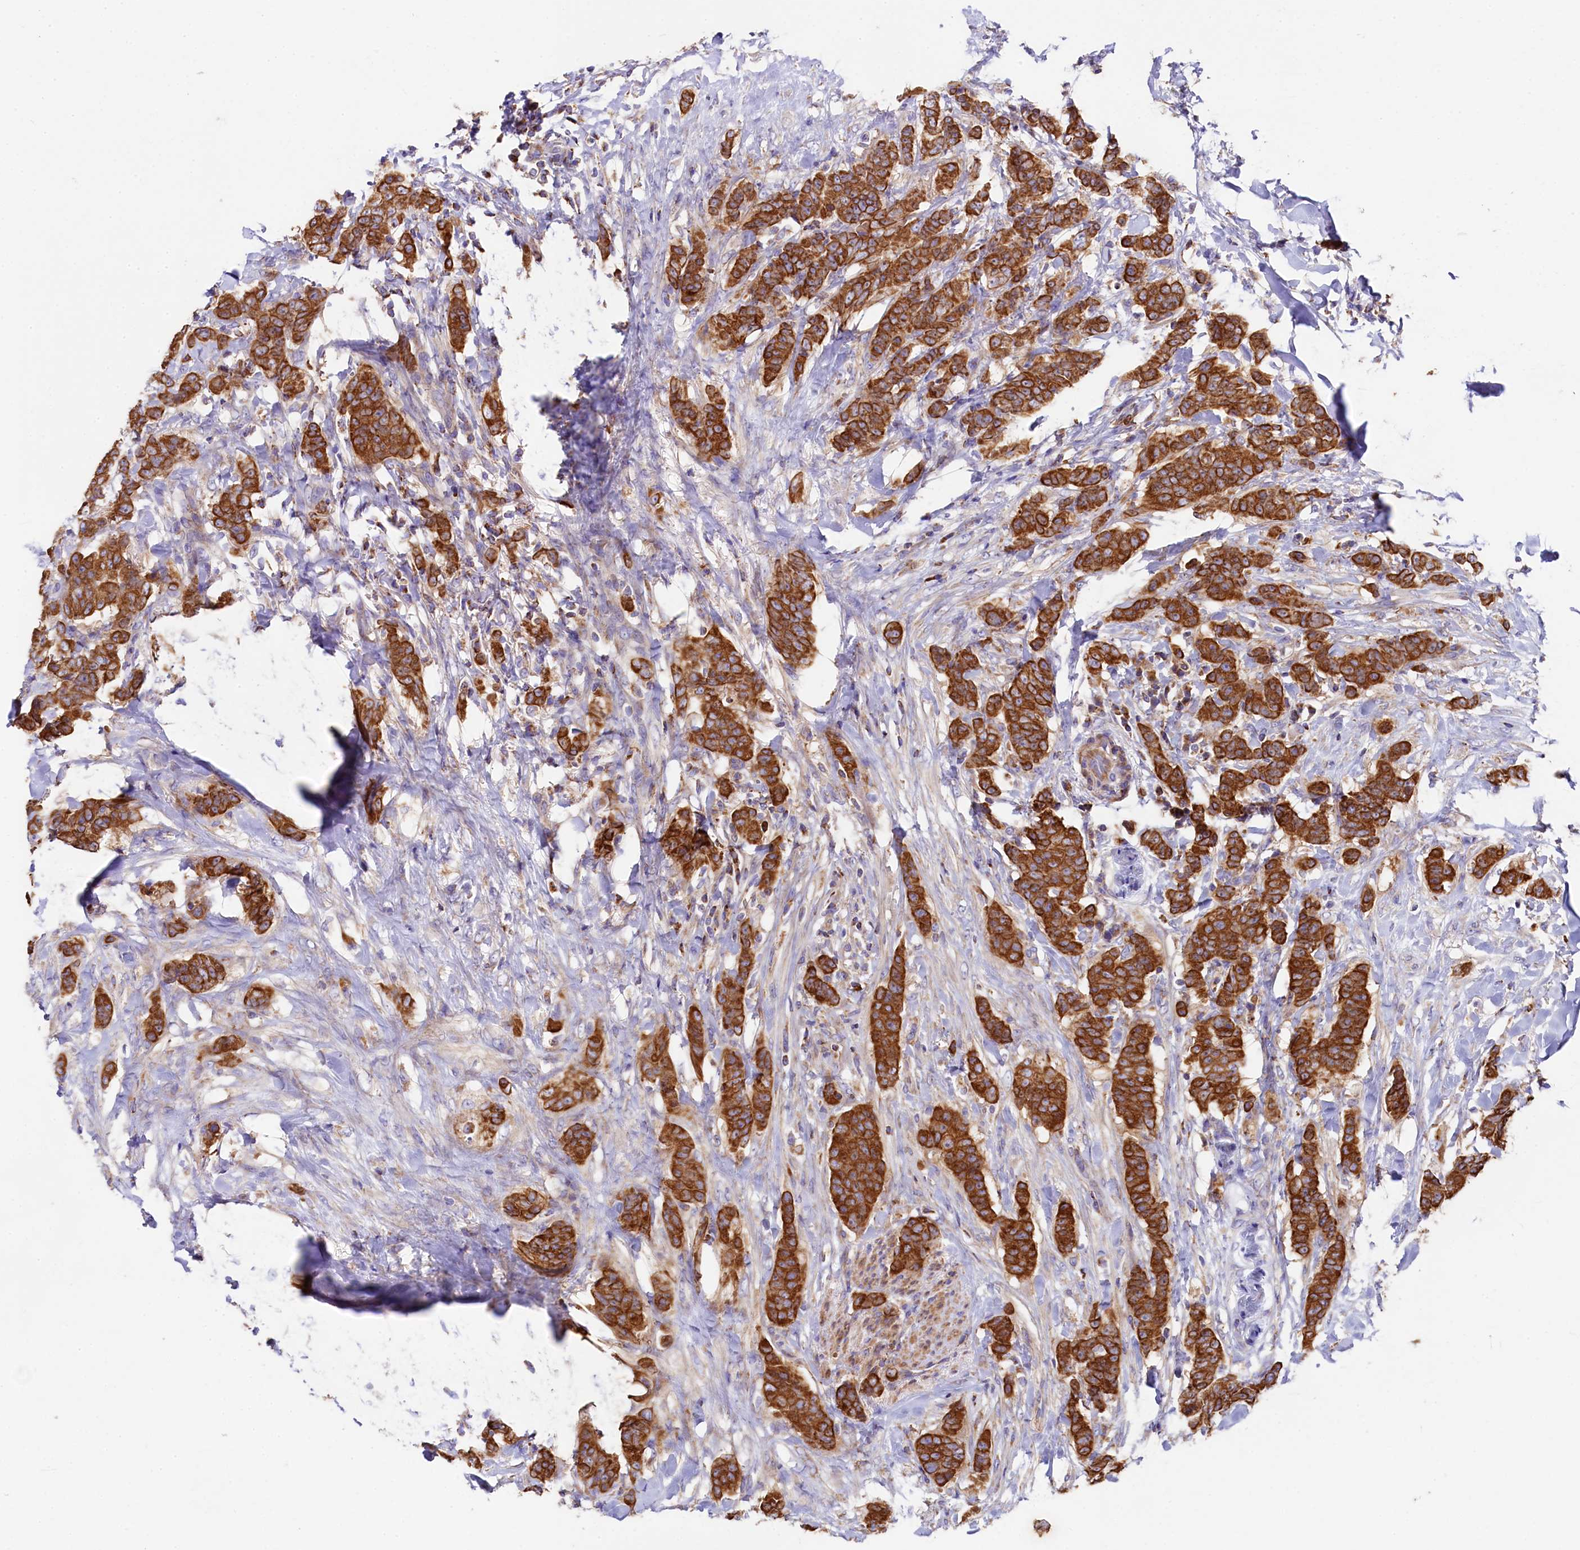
{"staining": {"intensity": "strong", "quantity": ">75%", "location": "cytoplasmic/membranous"}, "tissue": "breast cancer", "cell_type": "Tumor cells", "image_type": "cancer", "snomed": [{"axis": "morphology", "description": "Duct carcinoma"}, {"axis": "topography", "description": "Breast"}], "caption": "The histopathology image shows a brown stain indicating the presence of a protein in the cytoplasmic/membranous of tumor cells in infiltrating ductal carcinoma (breast). (DAB (3,3'-diaminobenzidine) IHC, brown staining for protein, blue staining for nuclei).", "gene": "CLYBL", "patient": {"sex": "female", "age": 40}}